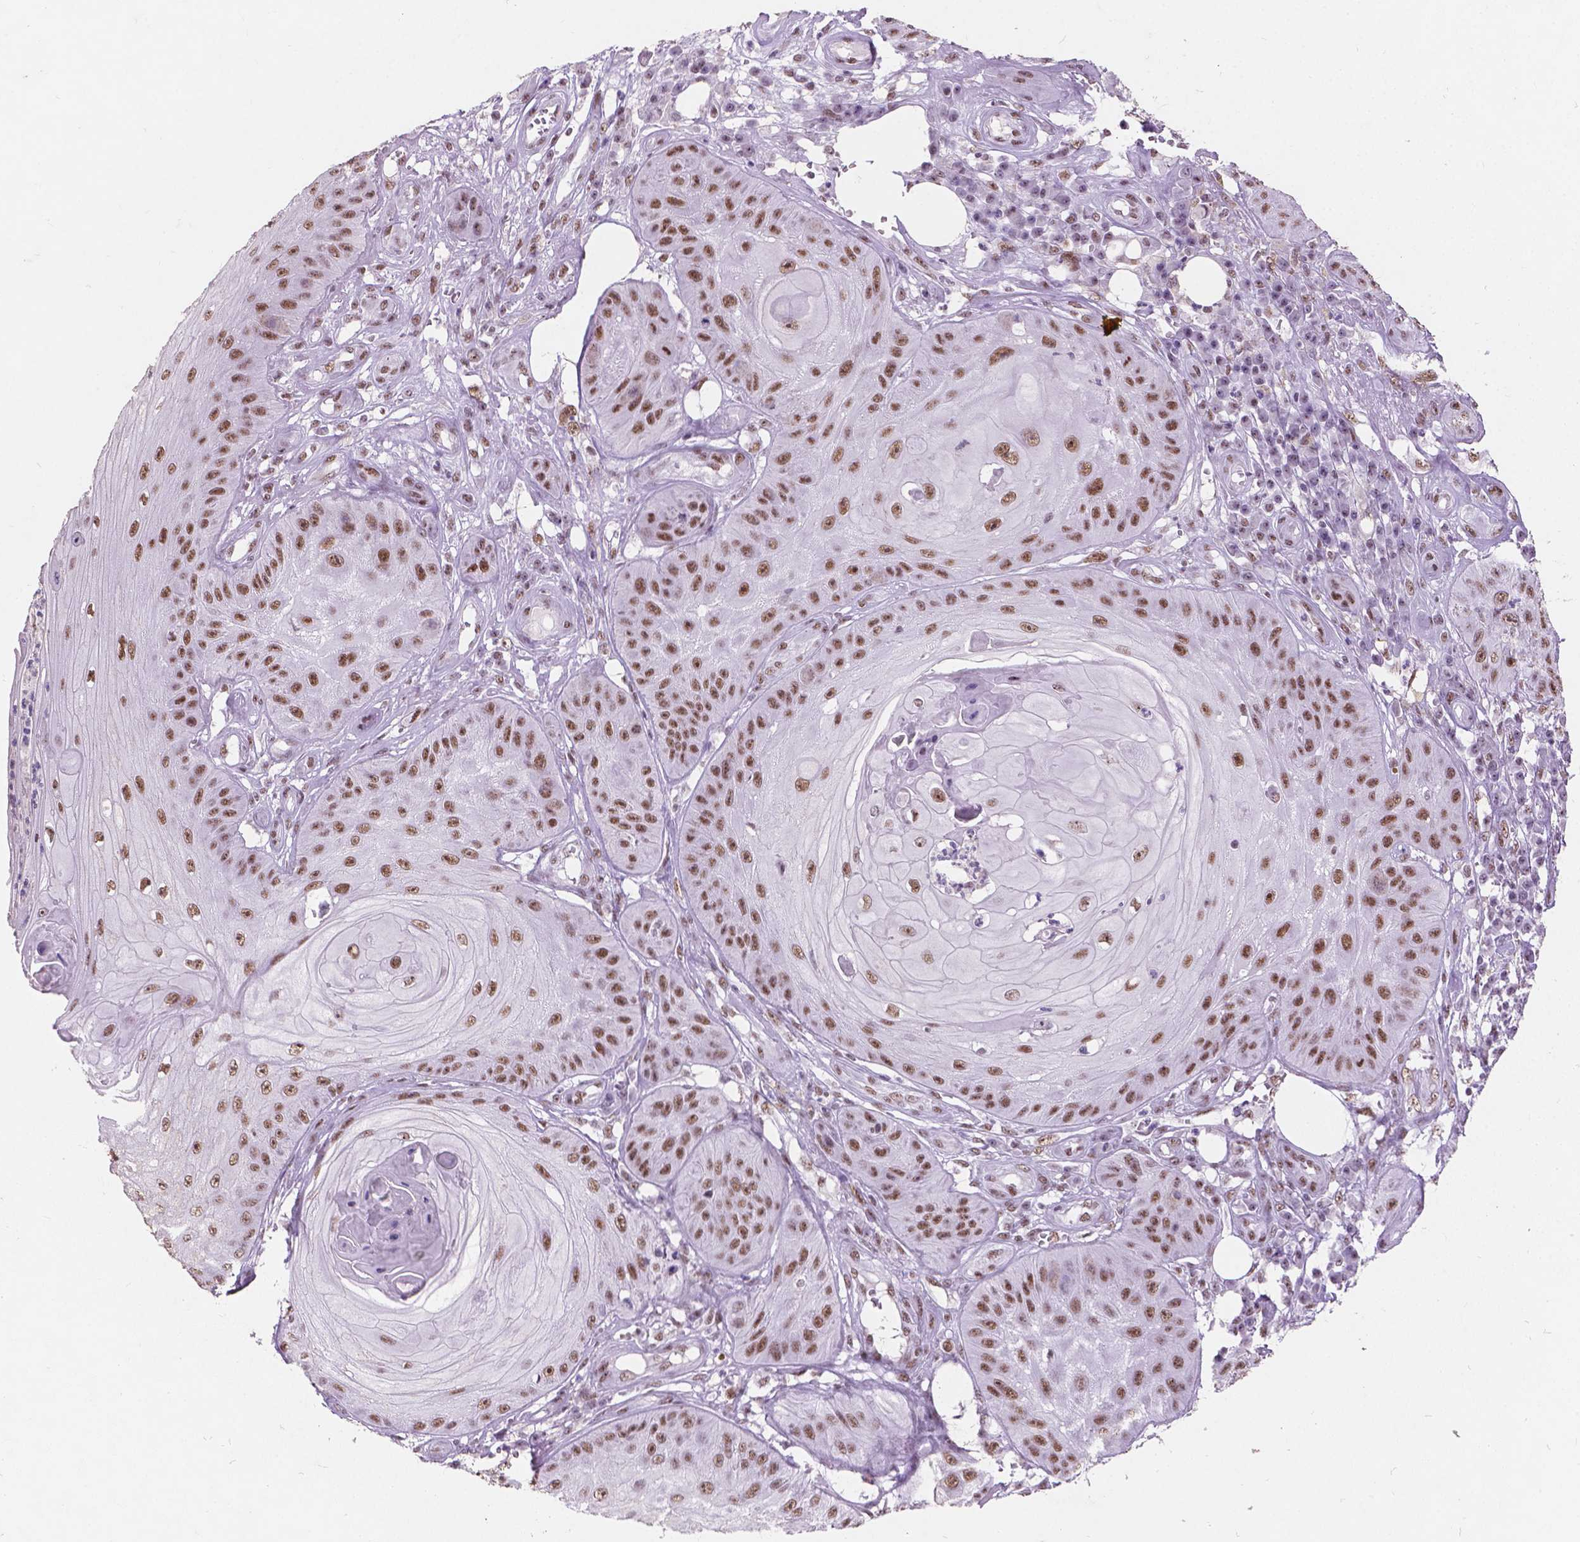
{"staining": {"intensity": "moderate", "quantity": ">75%", "location": "nuclear"}, "tissue": "skin cancer", "cell_type": "Tumor cells", "image_type": "cancer", "snomed": [{"axis": "morphology", "description": "Squamous cell carcinoma, NOS"}, {"axis": "topography", "description": "Skin"}], "caption": "Skin cancer was stained to show a protein in brown. There is medium levels of moderate nuclear expression in about >75% of tumor cells. The protein is shown in brown color, while the nuclei are stained blue.", "gene": "COIL", "patient": {"sex": "male", "age": 70}}